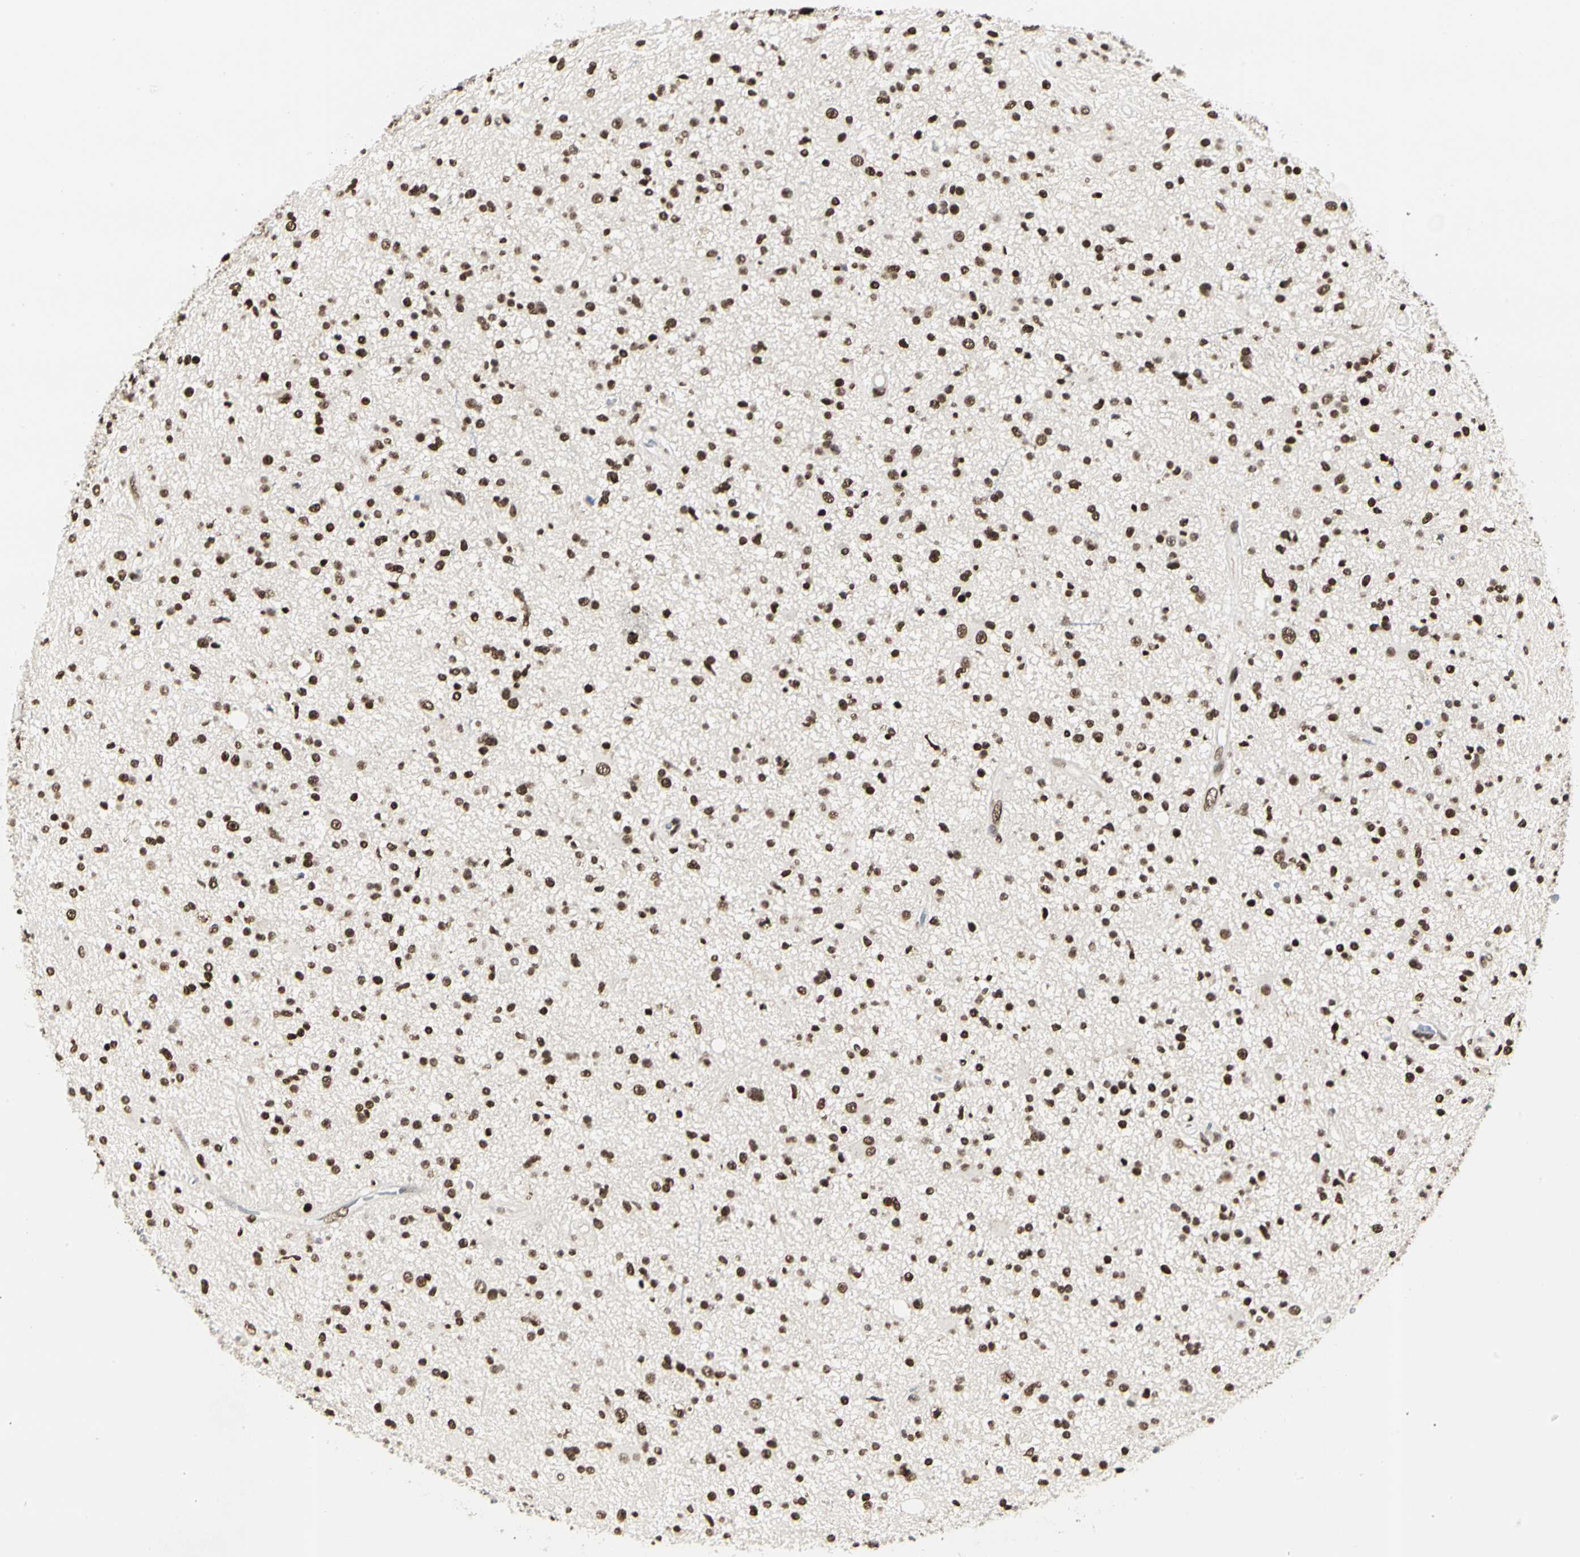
{"staining": {"intensity": "strong", "quantity": ">75%", "location": "nuclear"}, "tissue": "glioma", "cell_type": "Tumor cells", "image_type": "cancer", "snomed": [{"axis": "morphology", "description": "Glioma, malignant, High grade"}, {"axis": "topography", "description": "Brain"}], "caption": "A micrograph showing strong nuclear positivity in approximately >75% of tumor cells in glioma, as visualized by brown immunohistochemical staining.", "gene": "PRMT3", "patient": {"sex": "male", "age": 33}}